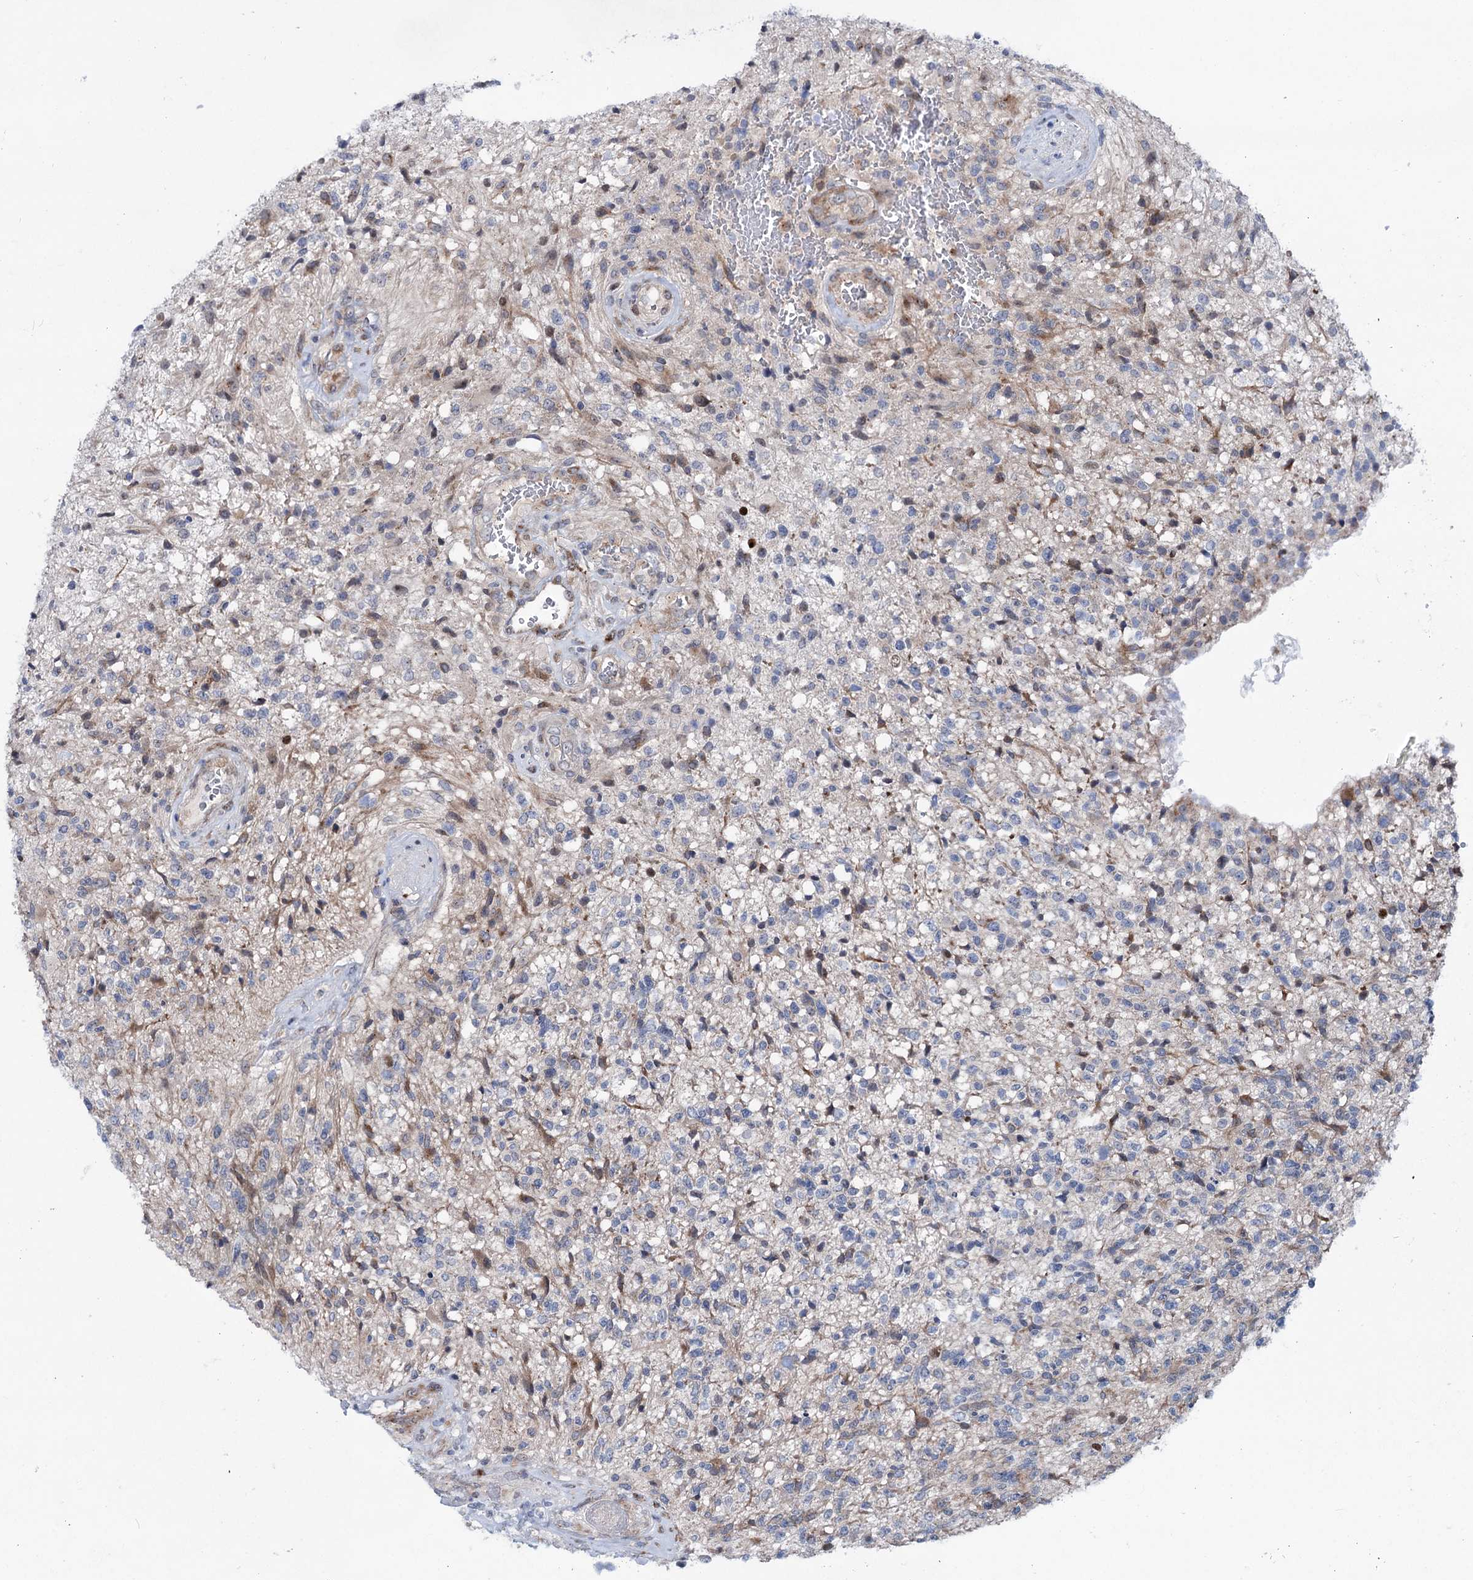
{"staining": {"intensity": "negative", "quantity": "none", "location": "none"}, "tissue": "glioma", "cell_type": "Tumor cells", "image_type": "cancer", "snomed": [{"axis": "morphology", "description": "Glioma, malignant, High grade"}, {"axis": "topography", "description": "Brain"}], "caption": "High power microscopy image of an immunohistochemistry histopathology image of malignant high-grade glioma, revealing no significant staining in tumor cells.", "gene": "EYA4", "patient": {"sex": "male", "age": 56}}